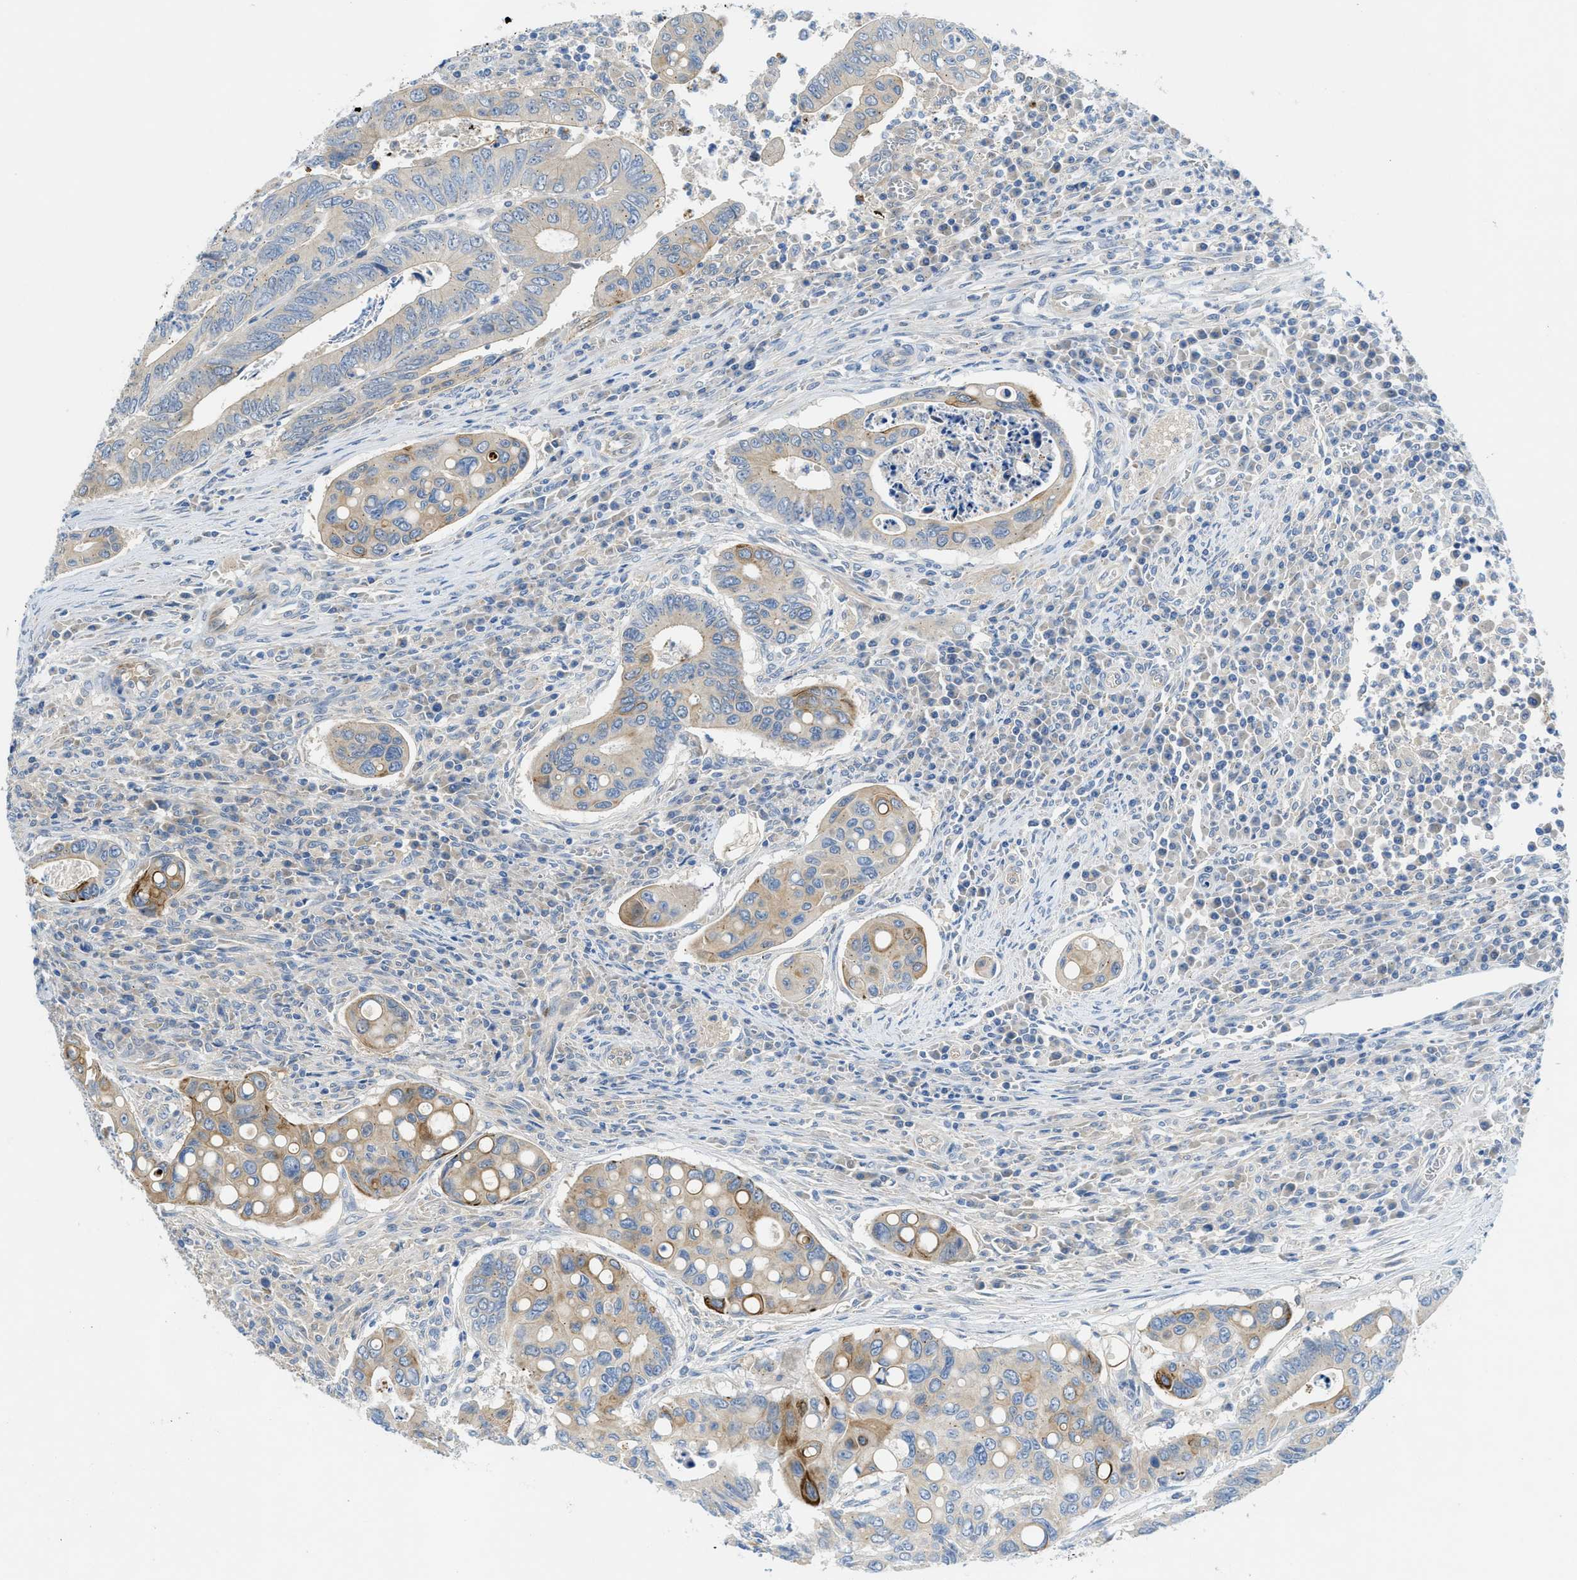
{"staining": {"intensity": "strong", "quantity": "<25%", "location": "cytoplasmic/membranous"}, "tissue": "colorectal cancer", "cell_type": "Tumor cells", "image_type": "cancer", "snomed": [{"axis": "morphology", "description": "Inflammation, NOS"}, {"axis": "morphology", "description": "Adenocarcinoma, NOS"}, {"axis": "topography", "description": "Colon"}], "caption": "Colorectal cancer stained for a protein demonstrates strong cytoplasmic/membranous positivity in tumor cells.", "gene": "RIPK2", "patient": {"sex": "male", "age": 72}}